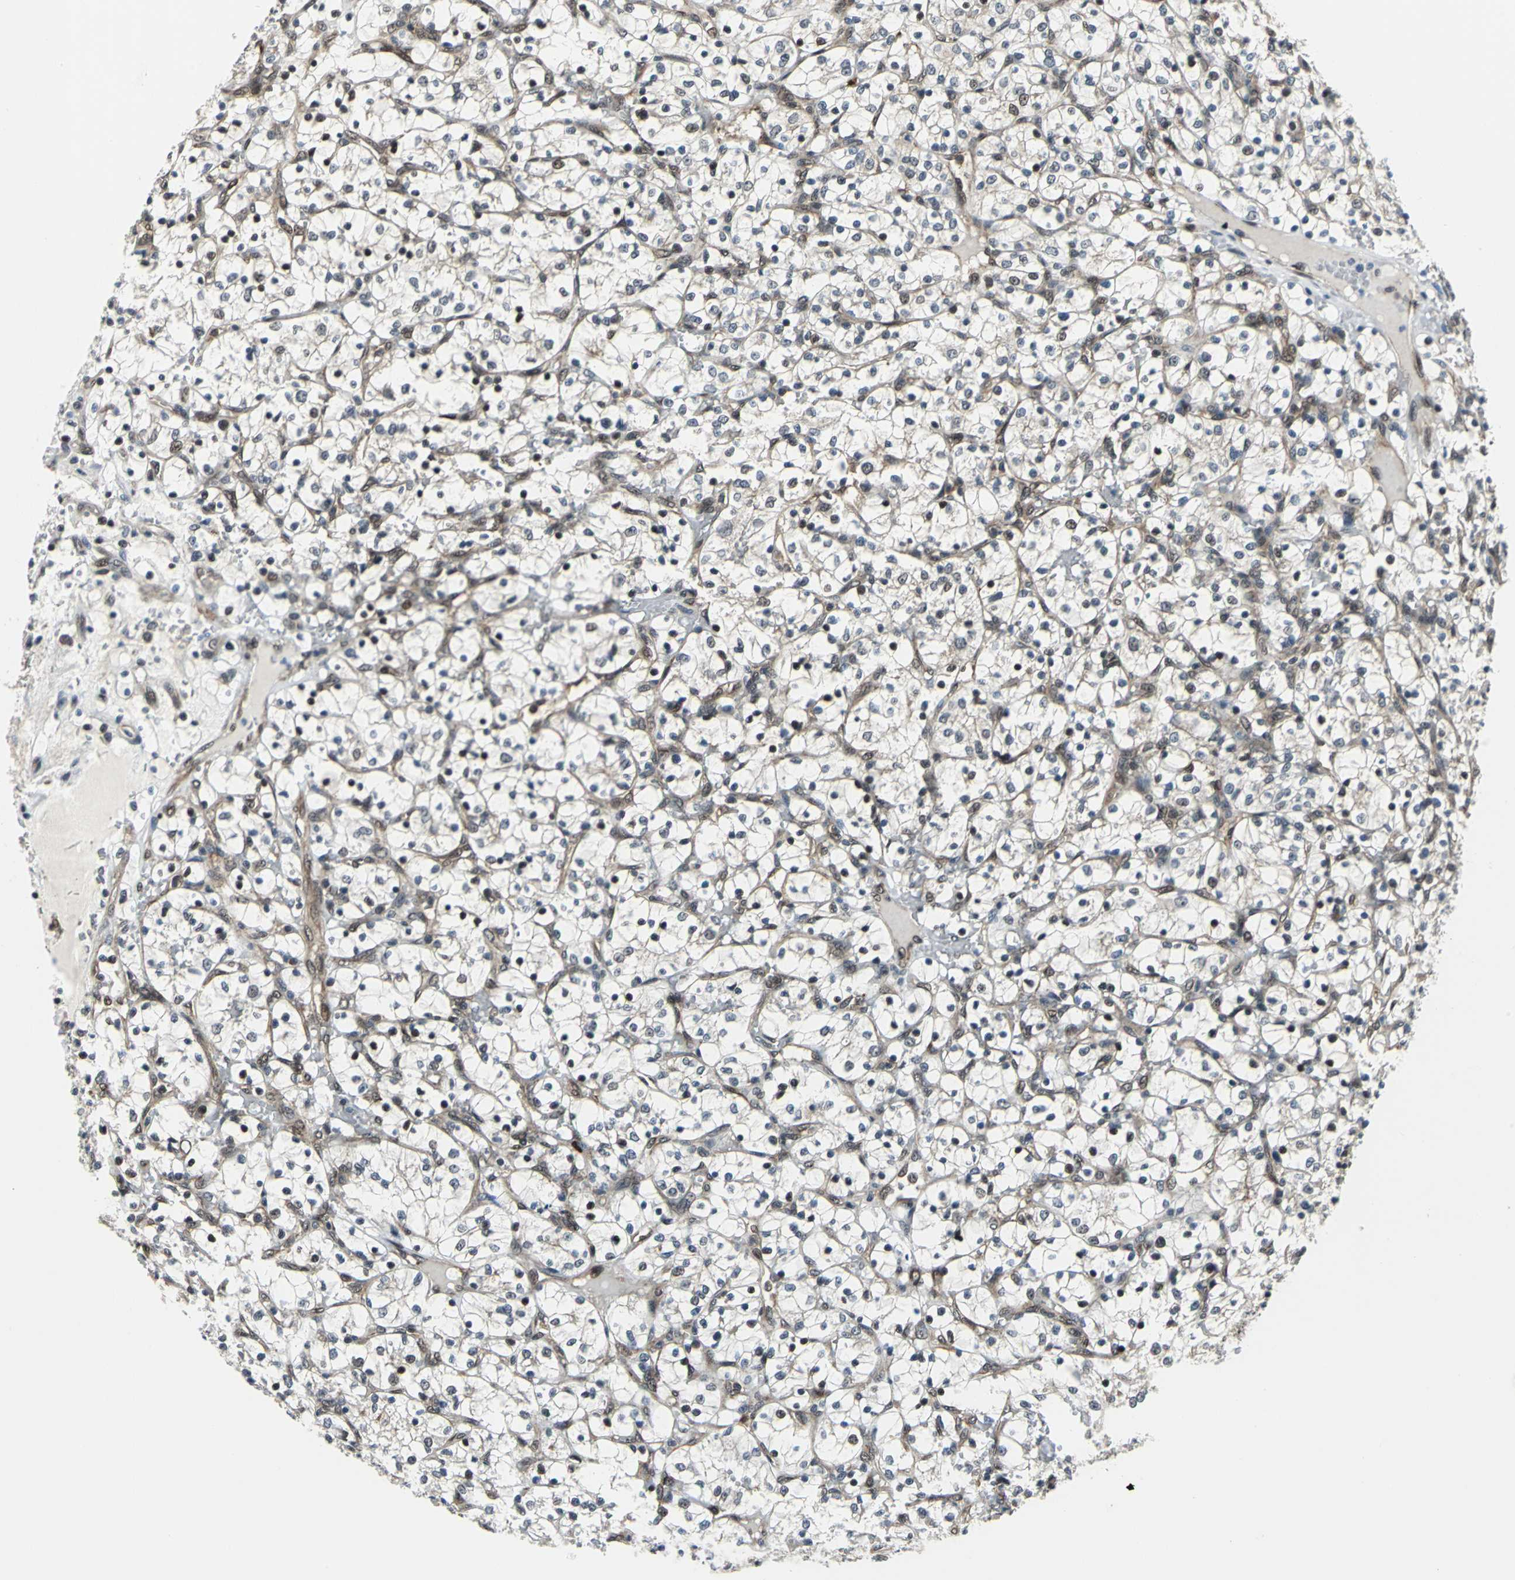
{"staining": {"intensity": "negative", "quantity": "none", "location": "none"}, "tissue": "renal cancer", "cell_type": "Tumor cells", "image_type": "cancer", "snomed": [{"axis": "morphology", "description": "Adenocarcinoma, NOS"}, {"axis": "topography", "description": "Kidney"}], "caption": "Tumor cells show no significant expression in renal cancer.", "gene": "POLR3K", "patient": {"sex": "female", "age": 69}}